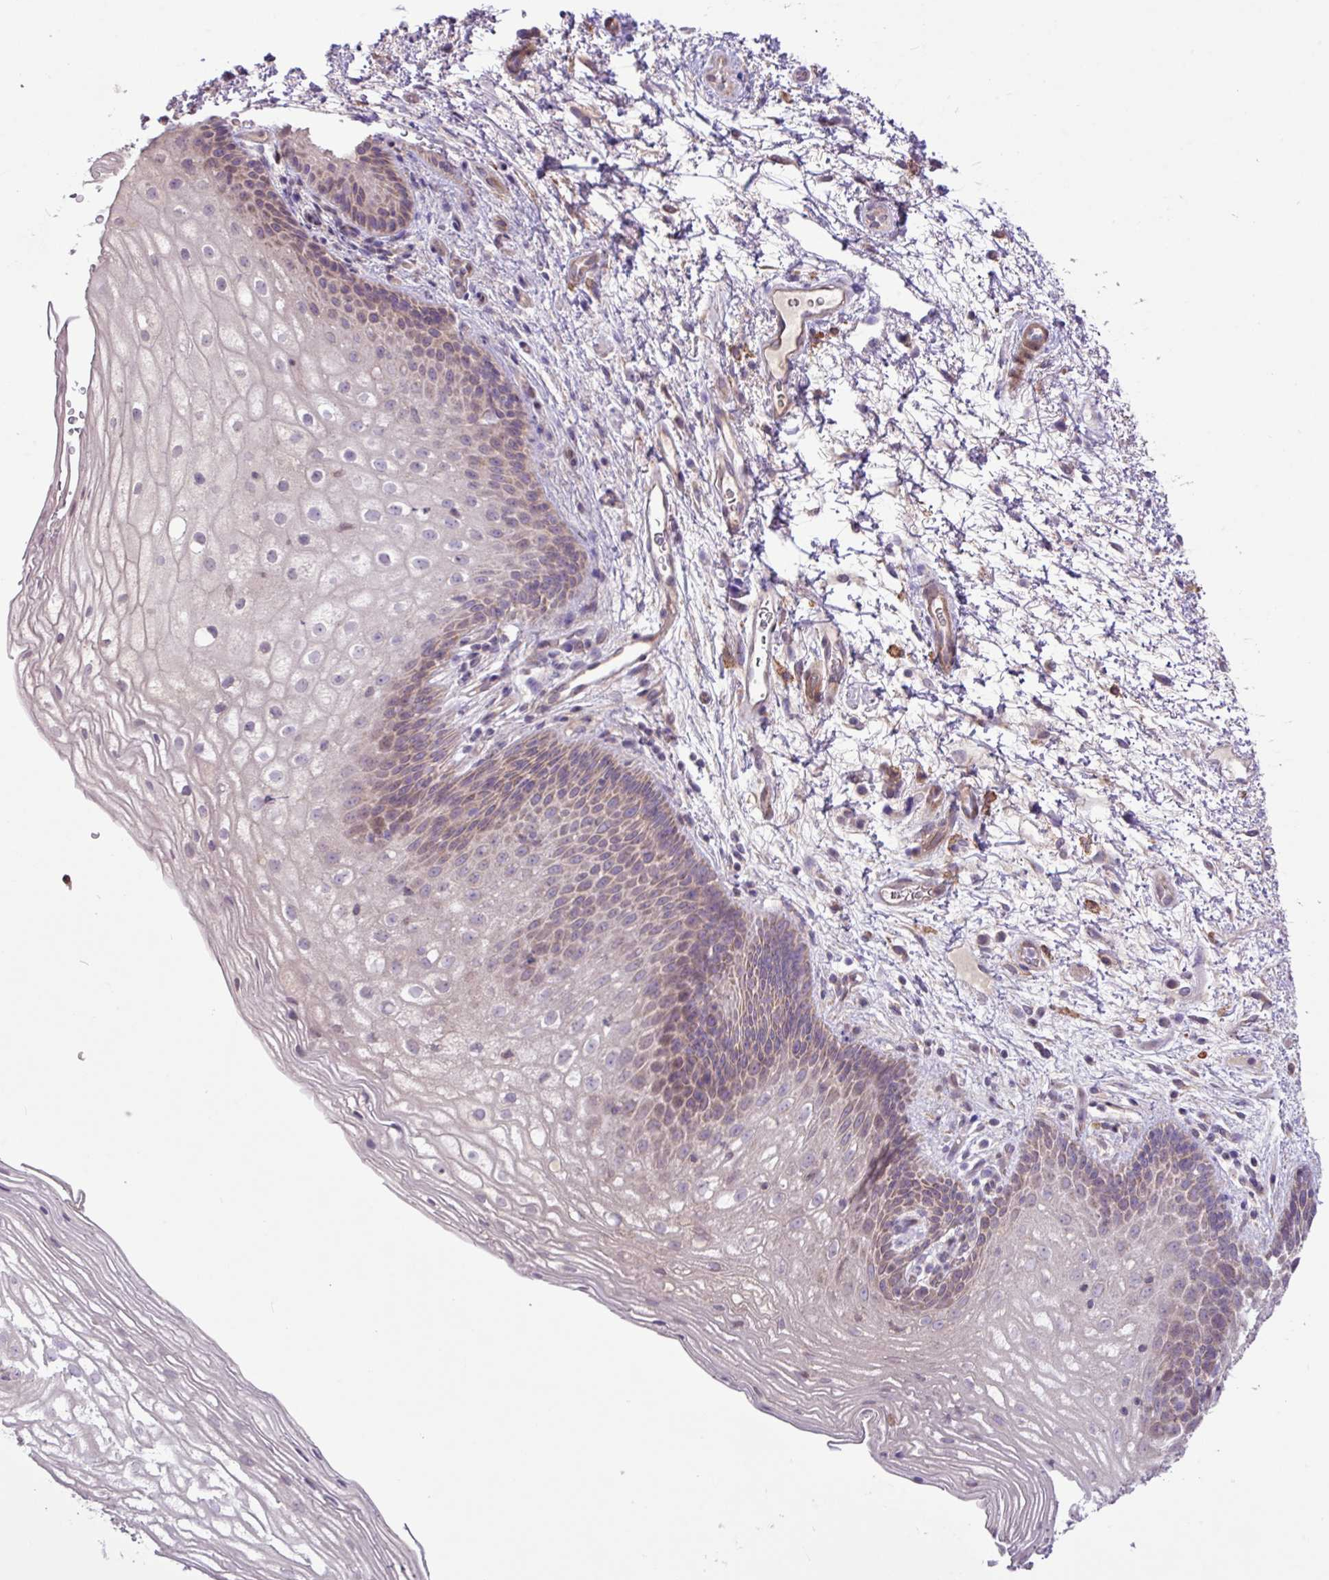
{"staining": {"intensity": "weak", "quantity": "25%-75%", "location": "cytoplasmic/membranous"}, "tissue": "vagina", "cell_type": "Squamous epithelial cells", "image_type": "normal", "snomed": [{"axis": "morphology", "description": "Normal tissue, NOS"}, {"axis": "topography", "description": "Vagina"}], "caption": "Immunohistochemical staining of unremarkable human vagina reveals 25%-75% levels of weak cytoplasmic/membranous protein positivity in approximately 25%-75% of squamous epithelial cells. (DAB (3,3'-diaminobenzidine) = brown stain, brightfield microscopy at high magnification).", "gene": "ARHGEF25", "patient": {"sex": "female", "age": 47}}